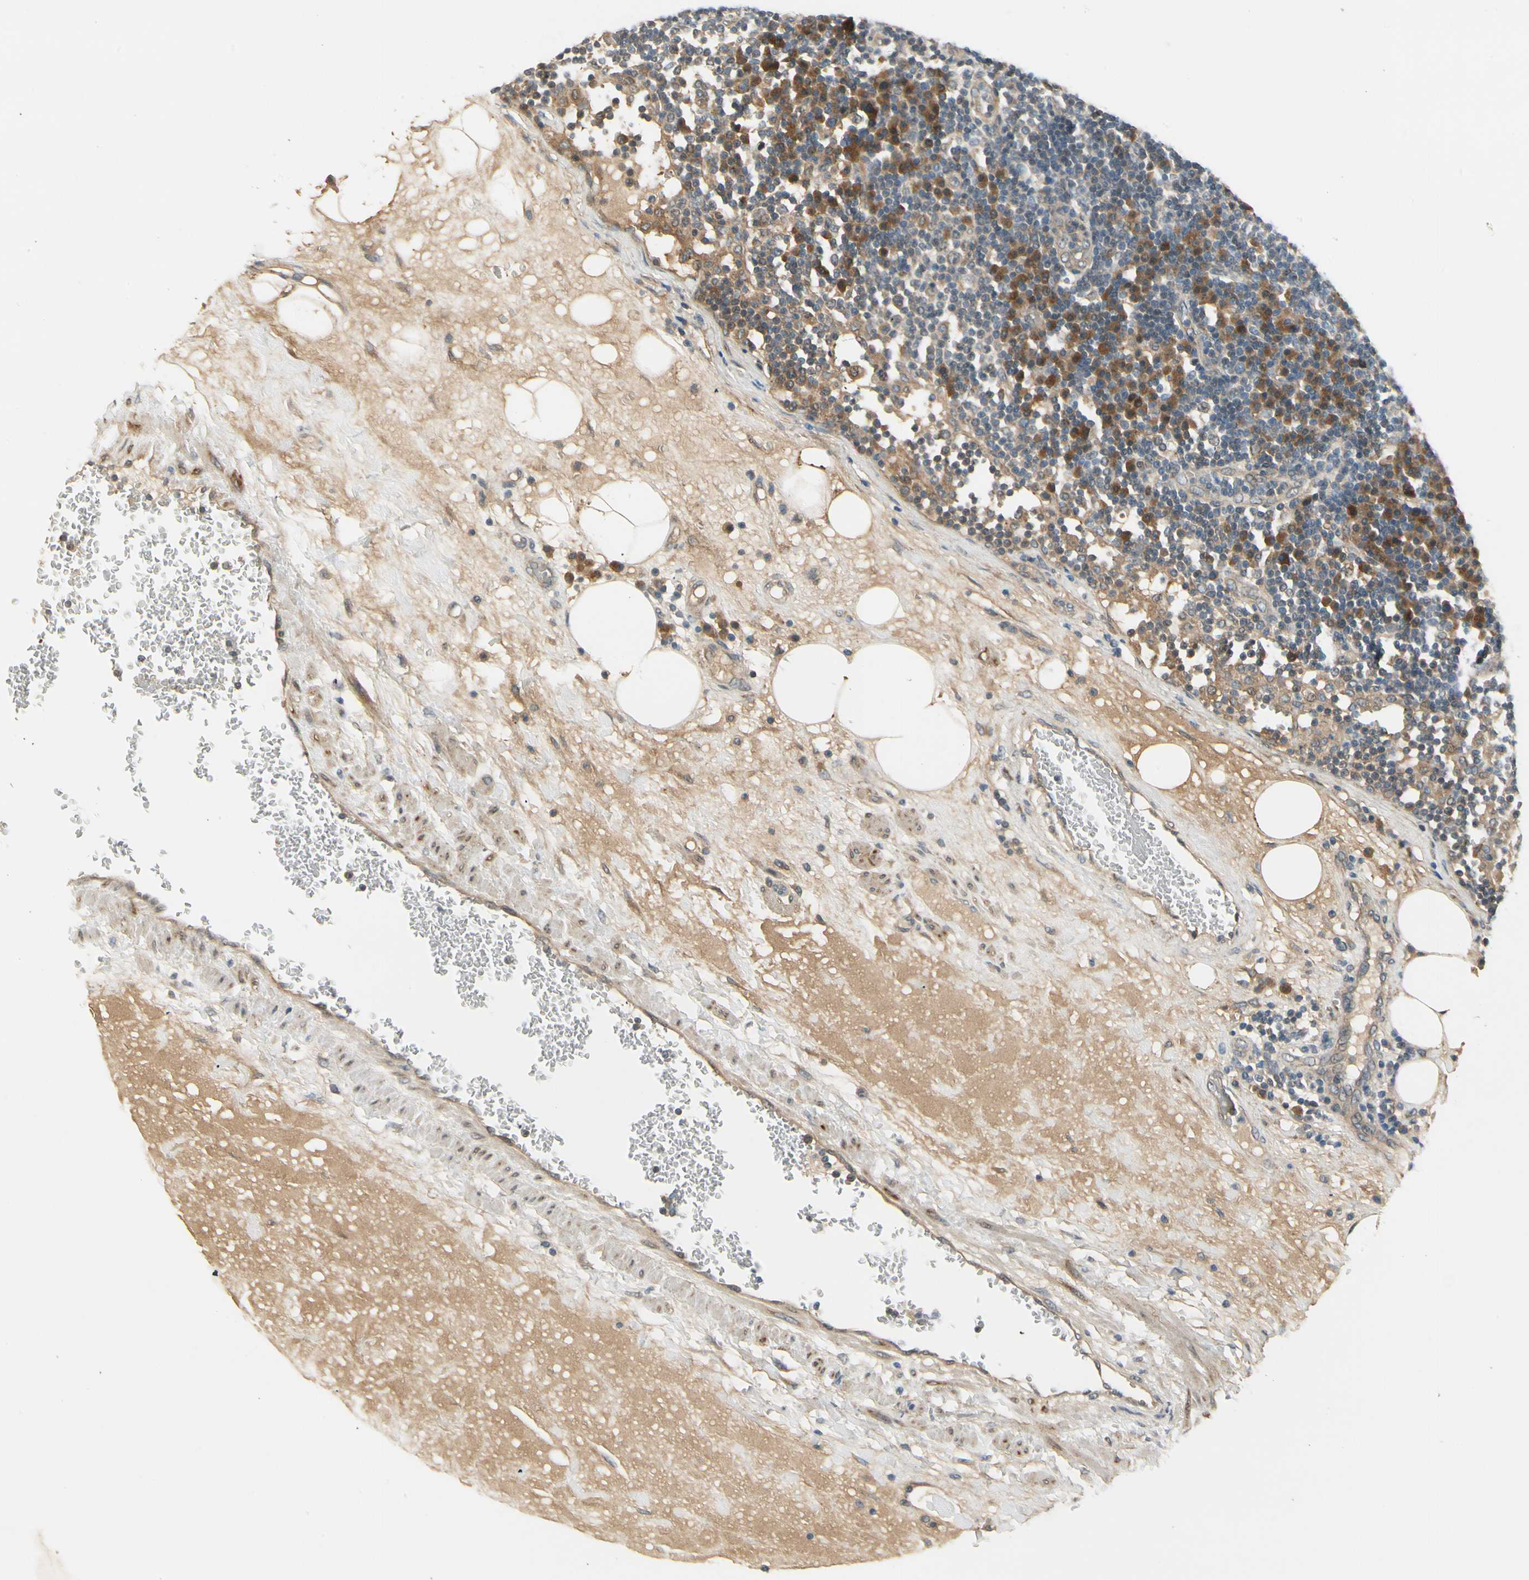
{"staining": {"intensity": "moderate", "quantity": "<25%", "location": "cytoplasmic/membranous"}, "tissue": "lymph node", "cell_type": "Germinal center cells", "image_type": "normal", "snomed": [{"axis": "morphology", "description": "Normal tissue, NOS"}, {"axis": "morphology", "description": "Squamous cell carcinoma, metastatic, NOS"}, {"axis": "topography", "description": "Lymph node"}], "caption": "High-power microscopy captured an IHC photomicrograph of benign lymph node, revealing moderate cytoplasmic/membranous staining in about <25% of germinal center cells.", "gene": "EPHB3", "patient": {"sex": "female", "age": 53}}